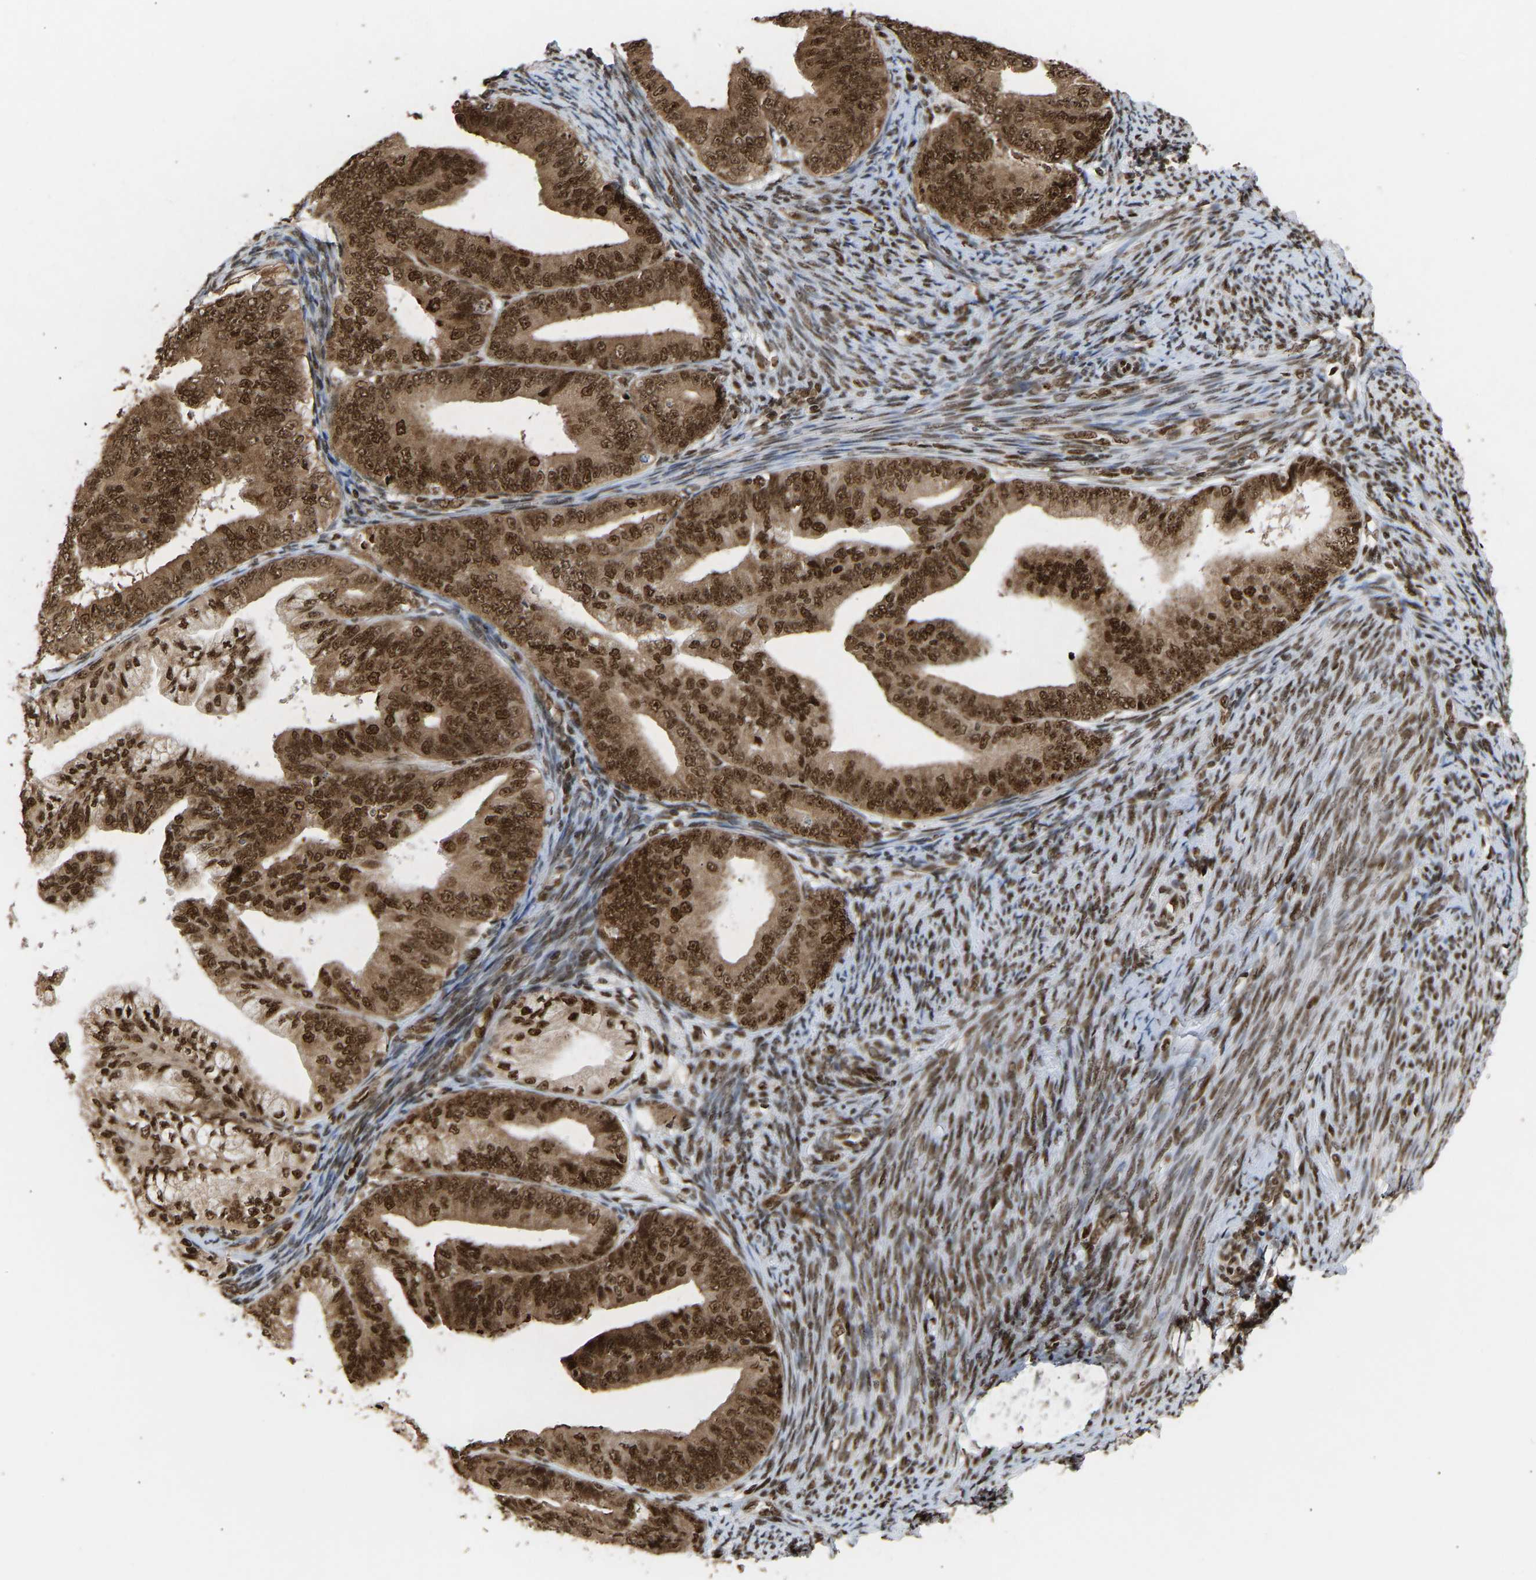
{"staining": {"intensity": "strong", "quantity": ">75%", "location": "cytoplasmic/membranous,nuclear"}, "tissue": "endometrial cancer", "cell_type": "Tumor cells", "image_type": "cancer", "snomed": [{"axis": "morphology", "description": "Adenocarcinoma, NOS"}, {"axis": "topography", "description": "Endometrium"}], "caption": "Brown immunohistochemical staining in human endometrial adenocarcinoma shows strong cytoplasmic/membranous and nuclear staining in about >75% of tumor cells.", "gene": "ALYREF", "patient": {"sex": "female", "age": 63}}